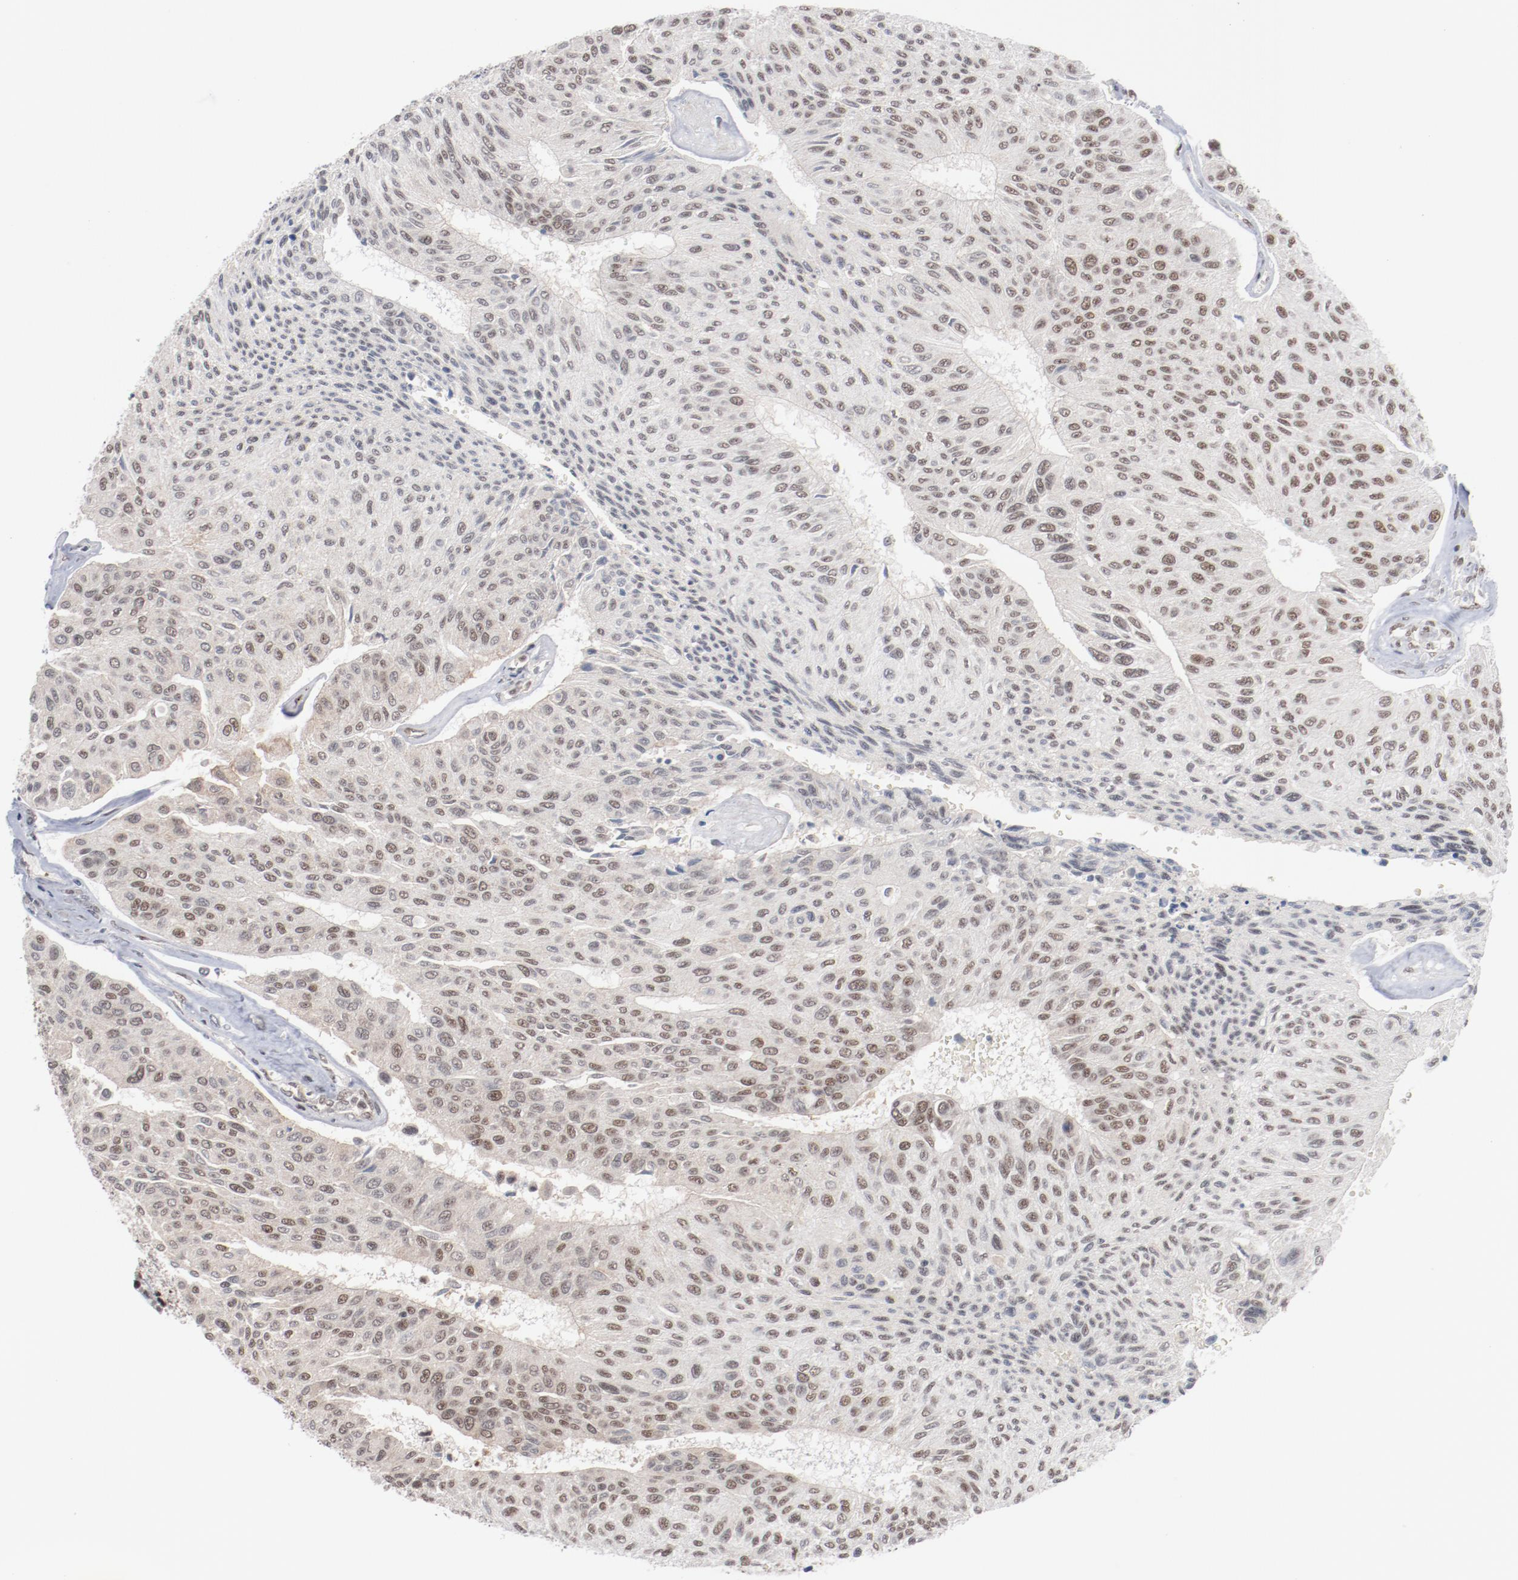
{"staining": {"intensity": "weak", "quantity": "25%-75%", "location": "cytoplasmic/membranous,nuclear"}, "tissue": "urothelial cancer", "cell_type": "Tumor cells", "image_type": "cancer", "snomed": [{"axis": "morphology", "description": "Urothelial carcinoma, High grade"}, {"axis": "topography", "description": "Urinary bladder"}], "caption": "The immunohistochemical stain shows weak cytoplasmic/membranous and nuclear positivity in tumor cells of urothelial cancer tissue.", "gene": "BUB3", "patient": {"sex": "male", "age": 66}}